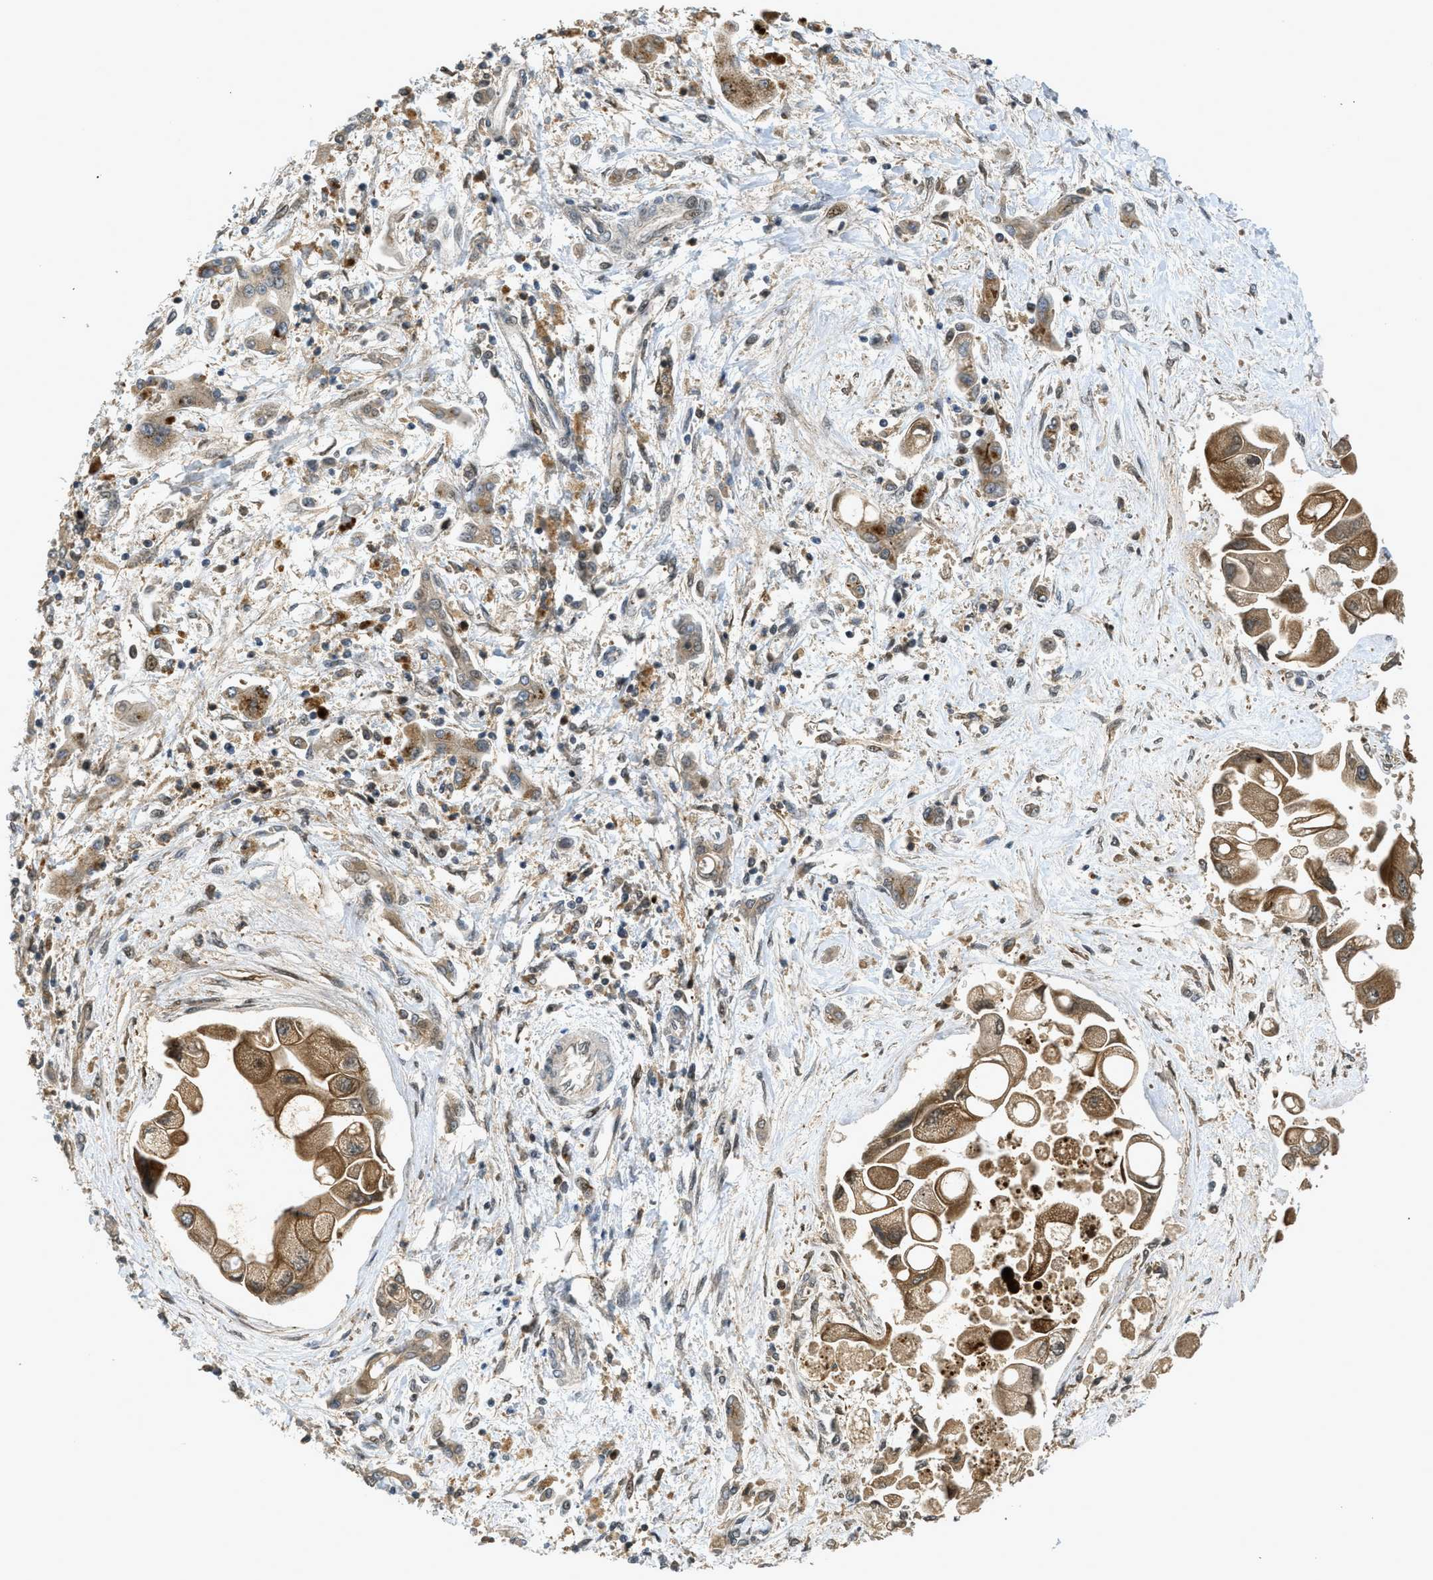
{"staining": {"intensity": "moderate", "quantity": ">75%", "location": "cytoplasmic/membranous"}, "tissue": "liver cancer", "cell_type": "Tumor cells", "image_type": "cancer", "snomed": [{"axis": "morphology", "description": "Cholangiocarcinoma"}, {"axis": "topography", "description": "Liver"}], "caption": "Immunohistochemical staining of human liver cancer (cholangiocarcinoma) reveals moderate cytoplasmic/membranous protein expression in about >75% of tumor cells.", "gene": "DNAJC28", "patient": {"sex": "male", "age": 50}}